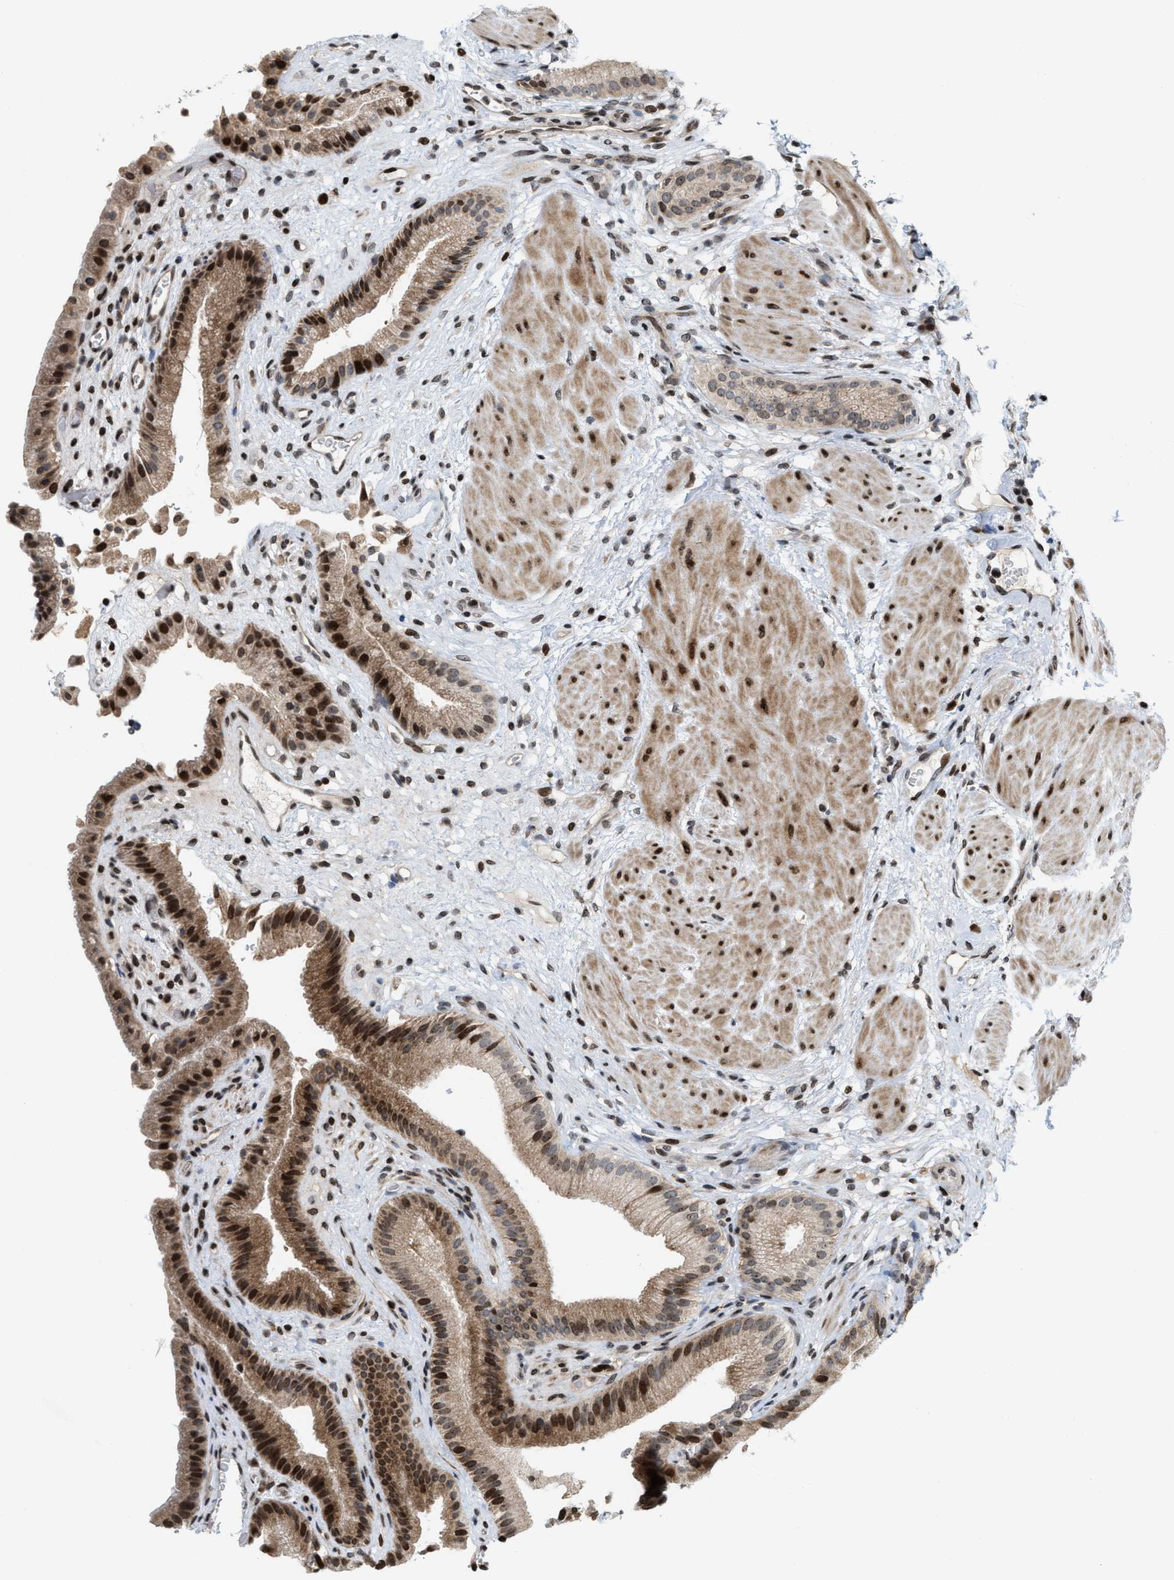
{"staining": {"intensity": "moderate", "quantity": ">75%", "location": "cytoplasmic/membranous,nuclear"}, "tissue": "gallbladder", "cell_type": "Glandular cells", "image_type": "normal", "snomed": [{"axis": "morphology", "description": "Normal tissue, NOS"}, {"axis": "topography", "description": "Gallbladder"}], "caption": "DAB (3,3'-diaminobenzidine) immunohistochemical staining of unremarkable human gallbladder displays moderate cytoplasmic/membranous,nuclear protein staining in about >75% of glandular cells.", "gene": "PDZD2", "patient": {"sex": "male", "age": 49}}